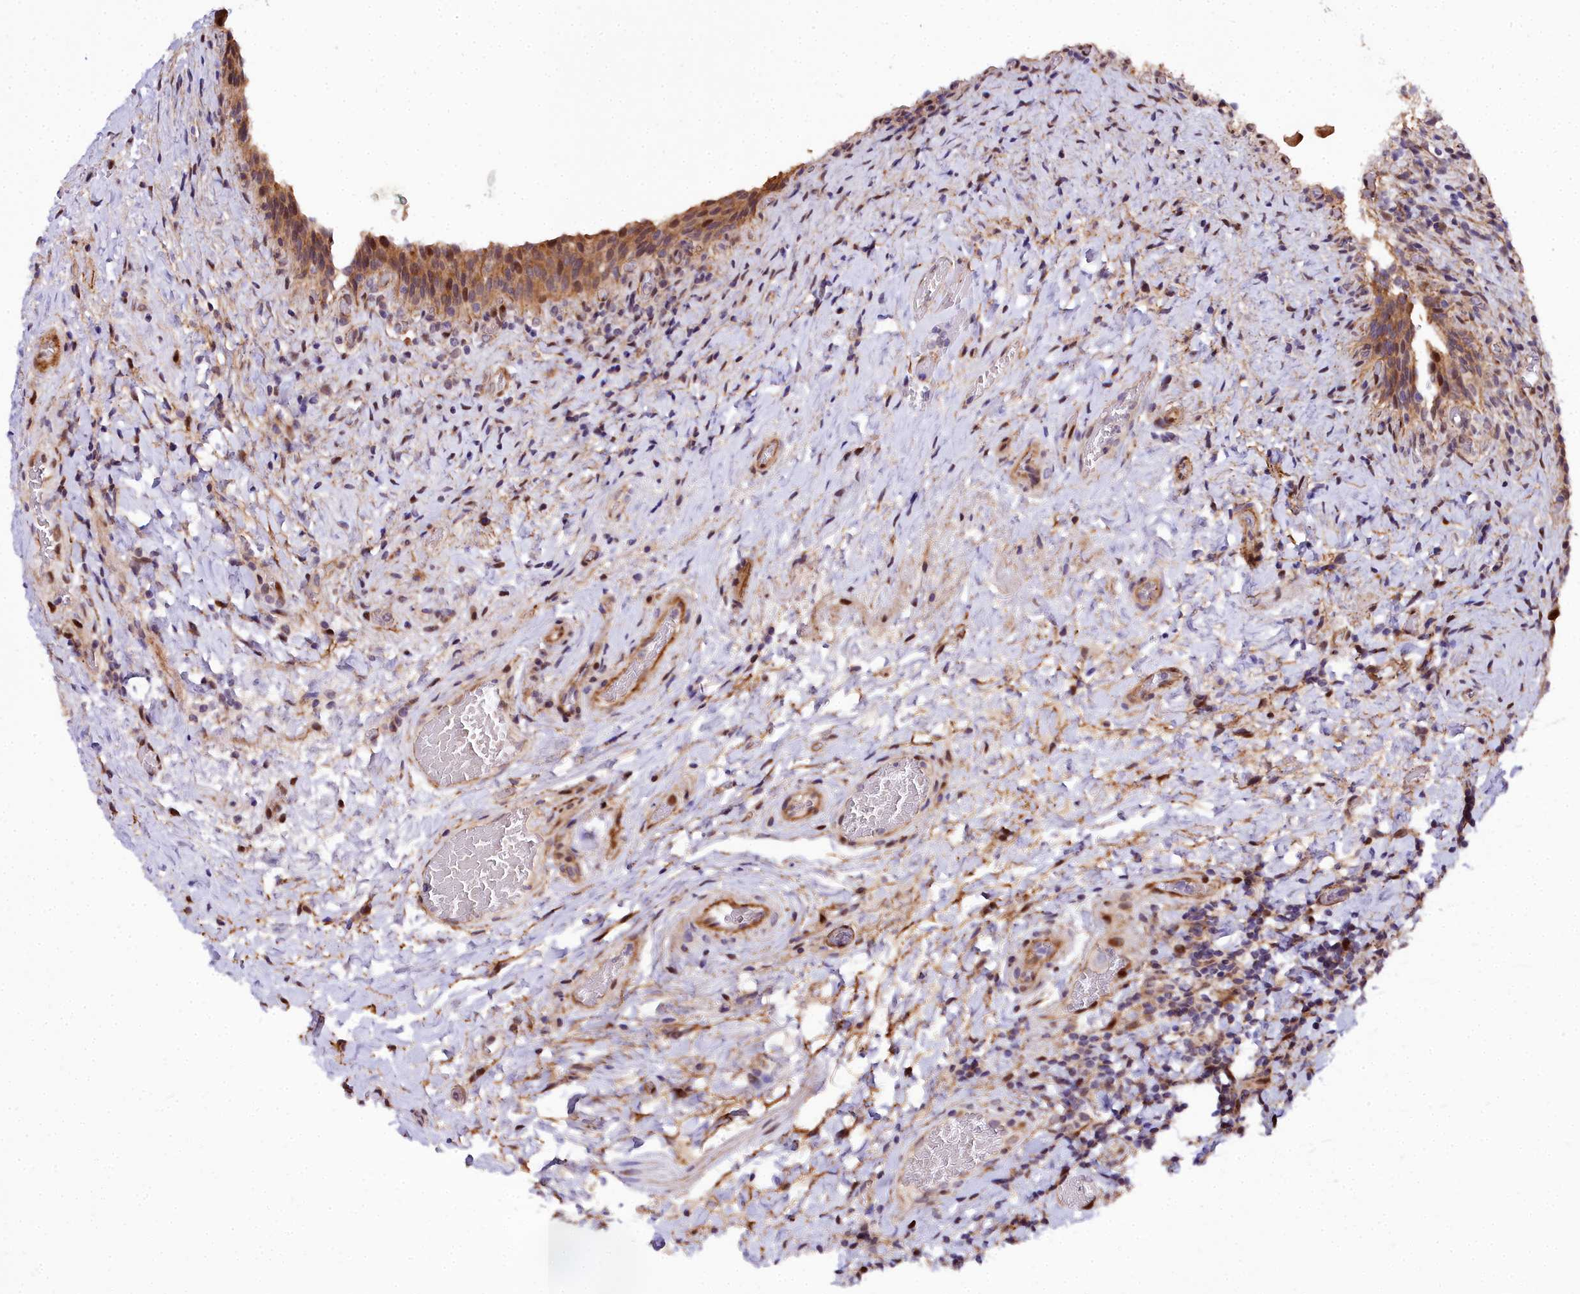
{"staining": {"intensity": "moderate", "quantity": ">75%", "location": "cytoplasmic/membranous,nuclear"}, "tissue": "urinary bladder", "cell_type": "Urothelial cells", "image_type": "normal", "snomed": [{"axis": "morphology", "description": "Normal tissue, NOS"}, {"axis": "morphology", "description": "Inflammation, NOS"}, {"axis": "topography", "description": "Urinary bladder"}], "caption": "This image displays IHC staining of unremarkable urinary bladder, with medium moderate cytoplasmic/membranous,nuclear positivity in about >75% of urothelial cells.", "gene": "MRPS11", "patient": {"sex": "male", "age": 64}}